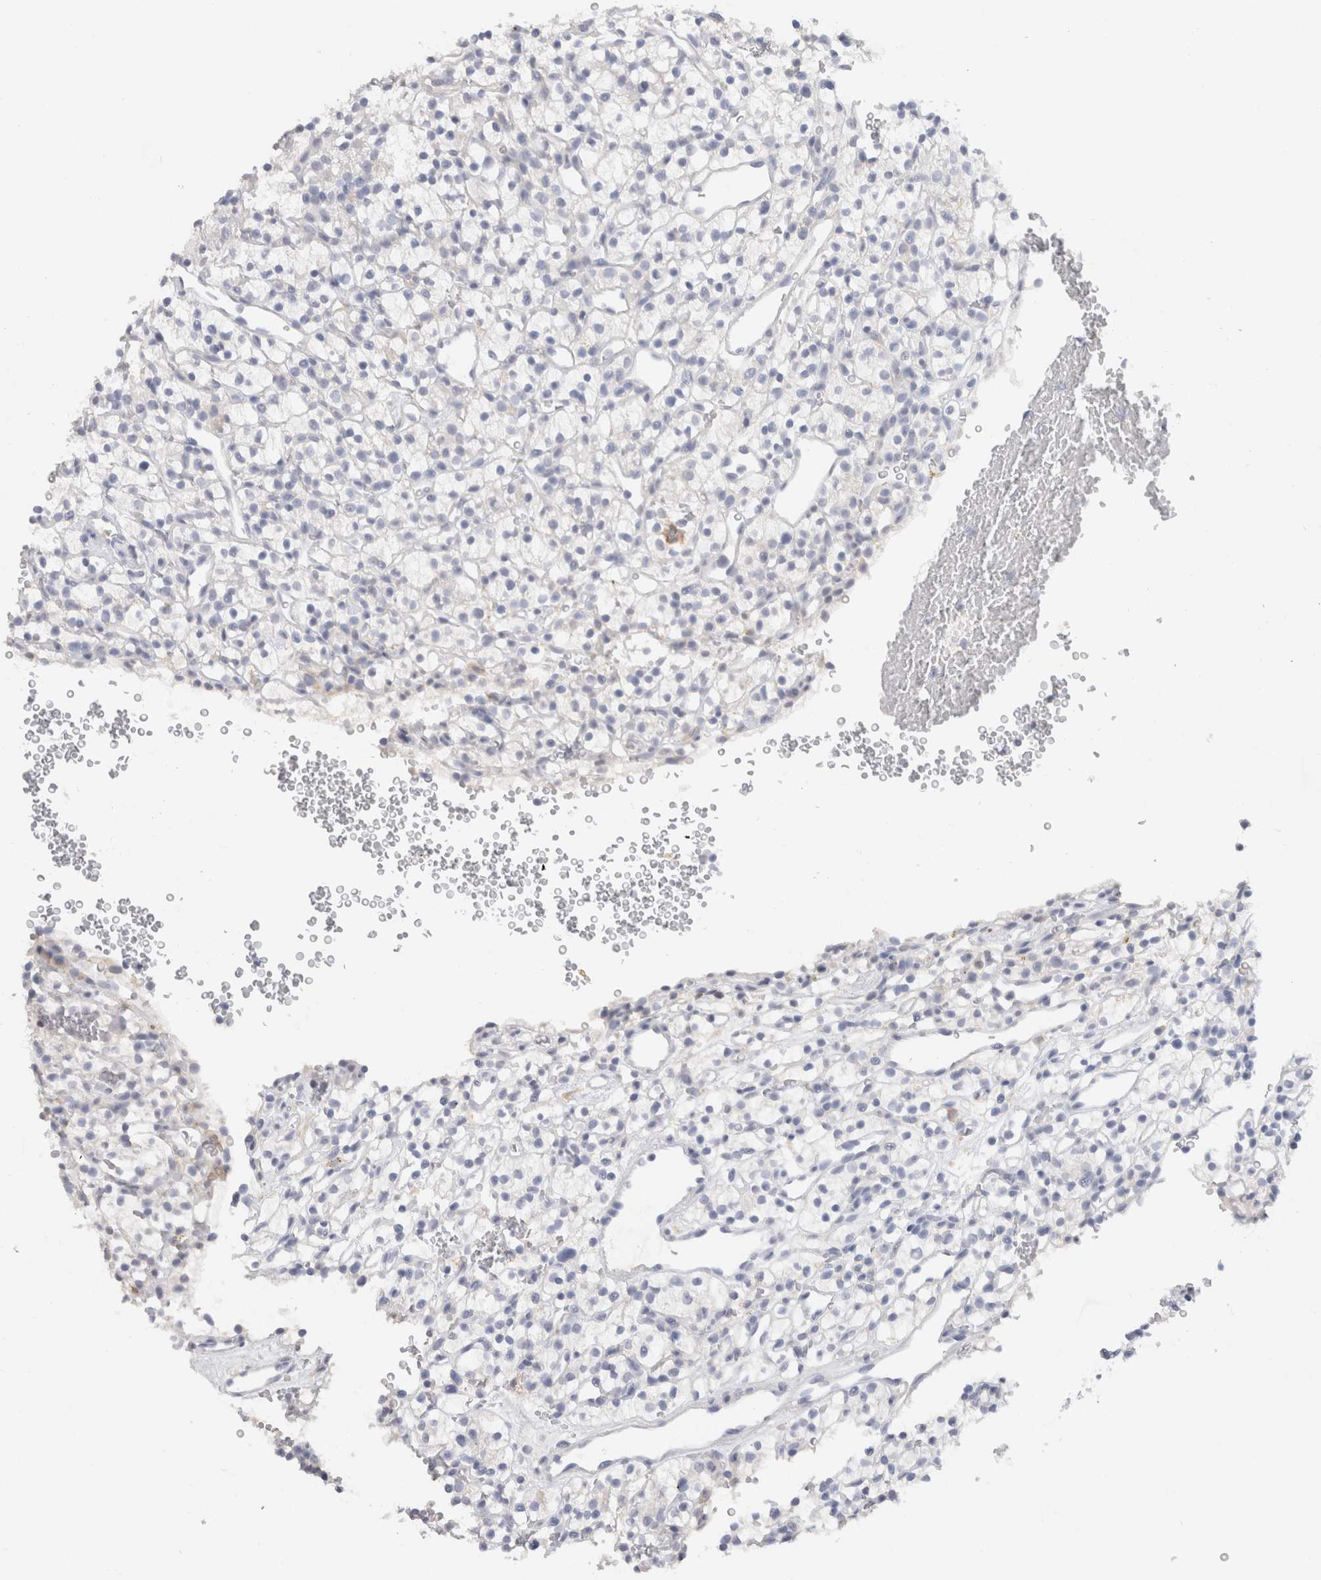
{"staining": {"intensity": "negative", "quantity": "none", "location": "none"}, "tissue": "renal cancer", "cell_type": "Tumor cells", "image_type": "cancer", "snomed": [{"axis": "morphology", "description": "Adenocarcinoma, NOS"}, {"axis": "topography", "description": "Kidney"}], "caption": "High magnification brightfield microscopy of adenocarcinoma (renal) stained with DAB (brown) and counterstained with hematoxylin (blue): tumor cells show no significant positivity.", "gene": "LAMP3", "patient": {"sex": "female", "age": 57}}